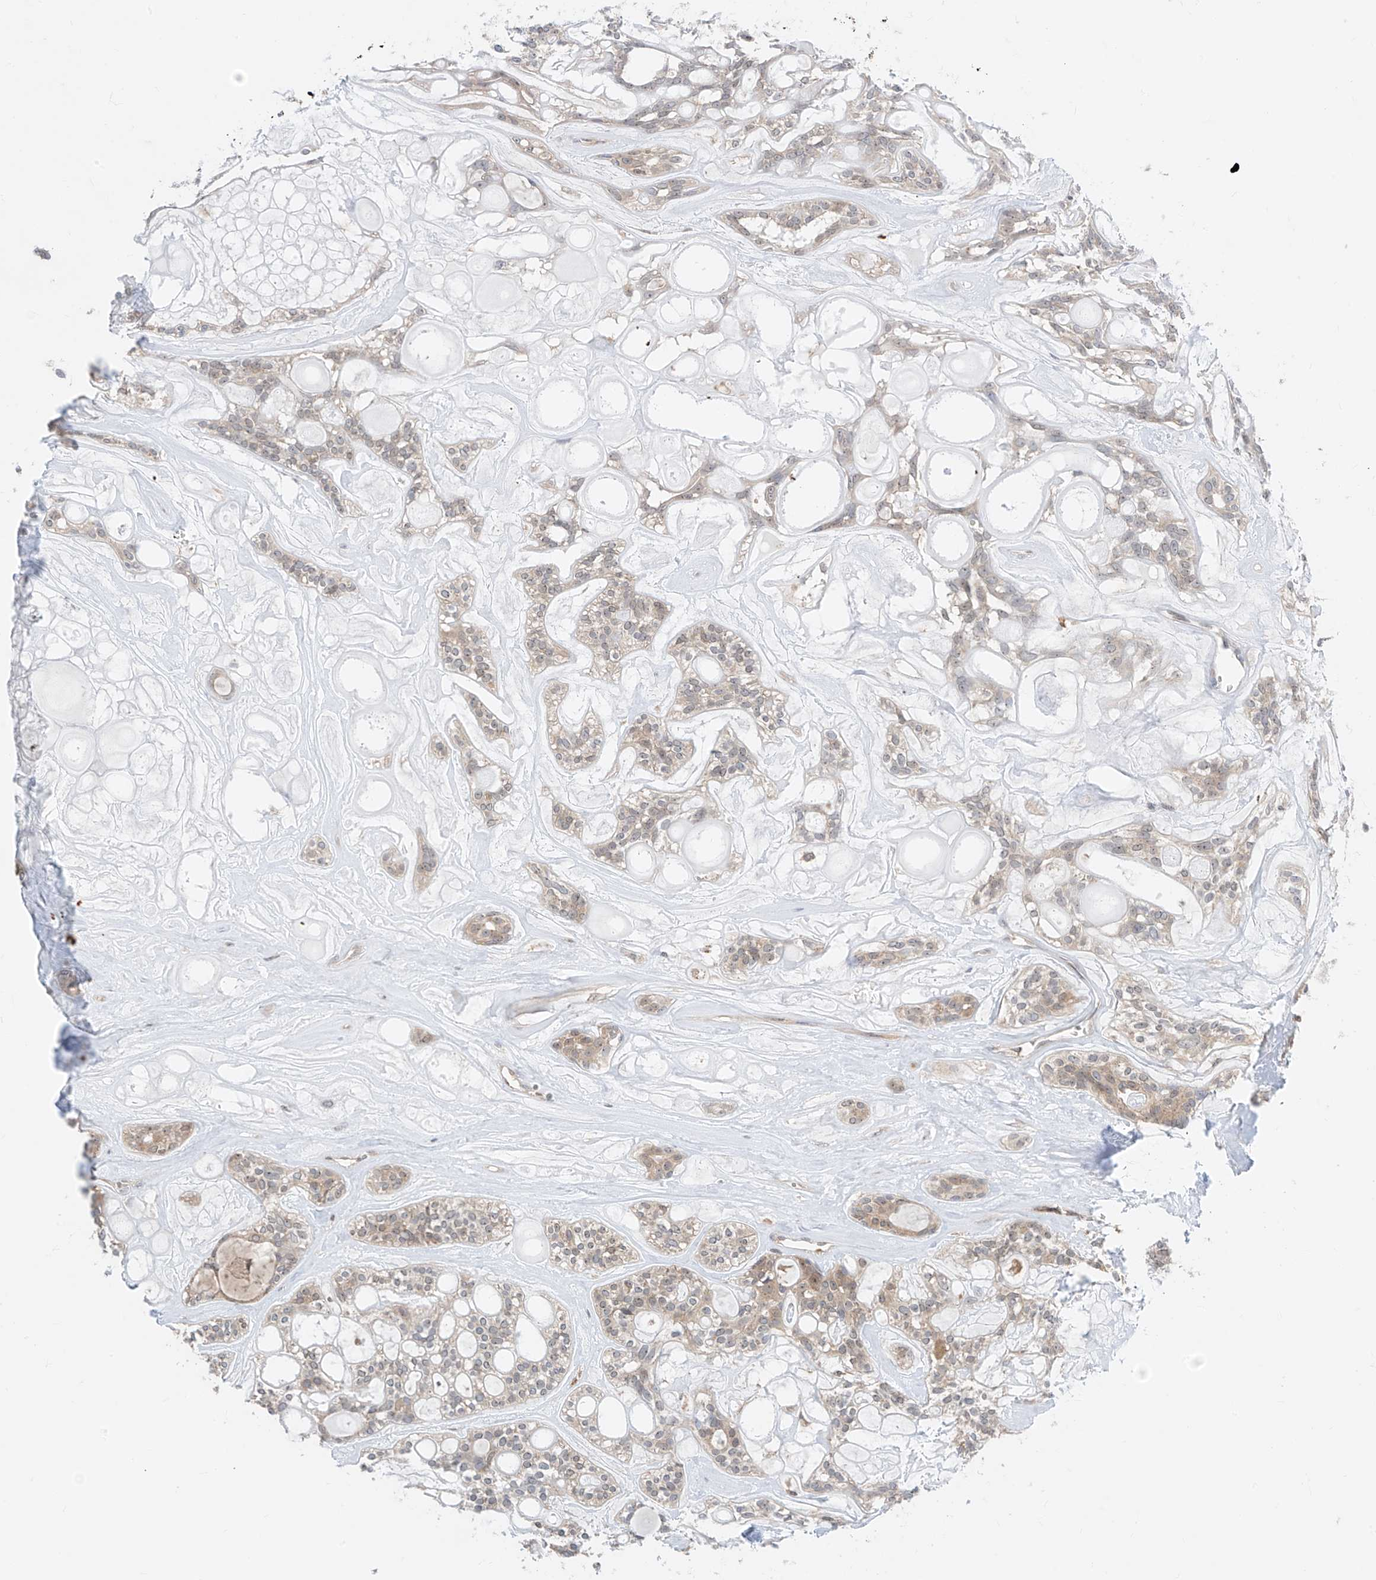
{"staining": {"intensity": "weak", "quantity": "25%-75%", "location": "cytoplasmic/membranous"}, "tissue": "head and neck cancer", "cell_type": "Tumor cells", "image_type": "cancer", "snomed": [{"axis": "morphology", "description": "Adenocarcinoma, NOS"}, {"axis": "topography", "description": "Head-Neck"}], "caption": "There is low levels of weak cytoplasmic/membranous expression in tumor cells of head and neck adenocarcinoma, as demonstrated by immunohistochemical staining (brown color).", "gene": "TTC38", "patient": {"sex": "male", "age": 66}}